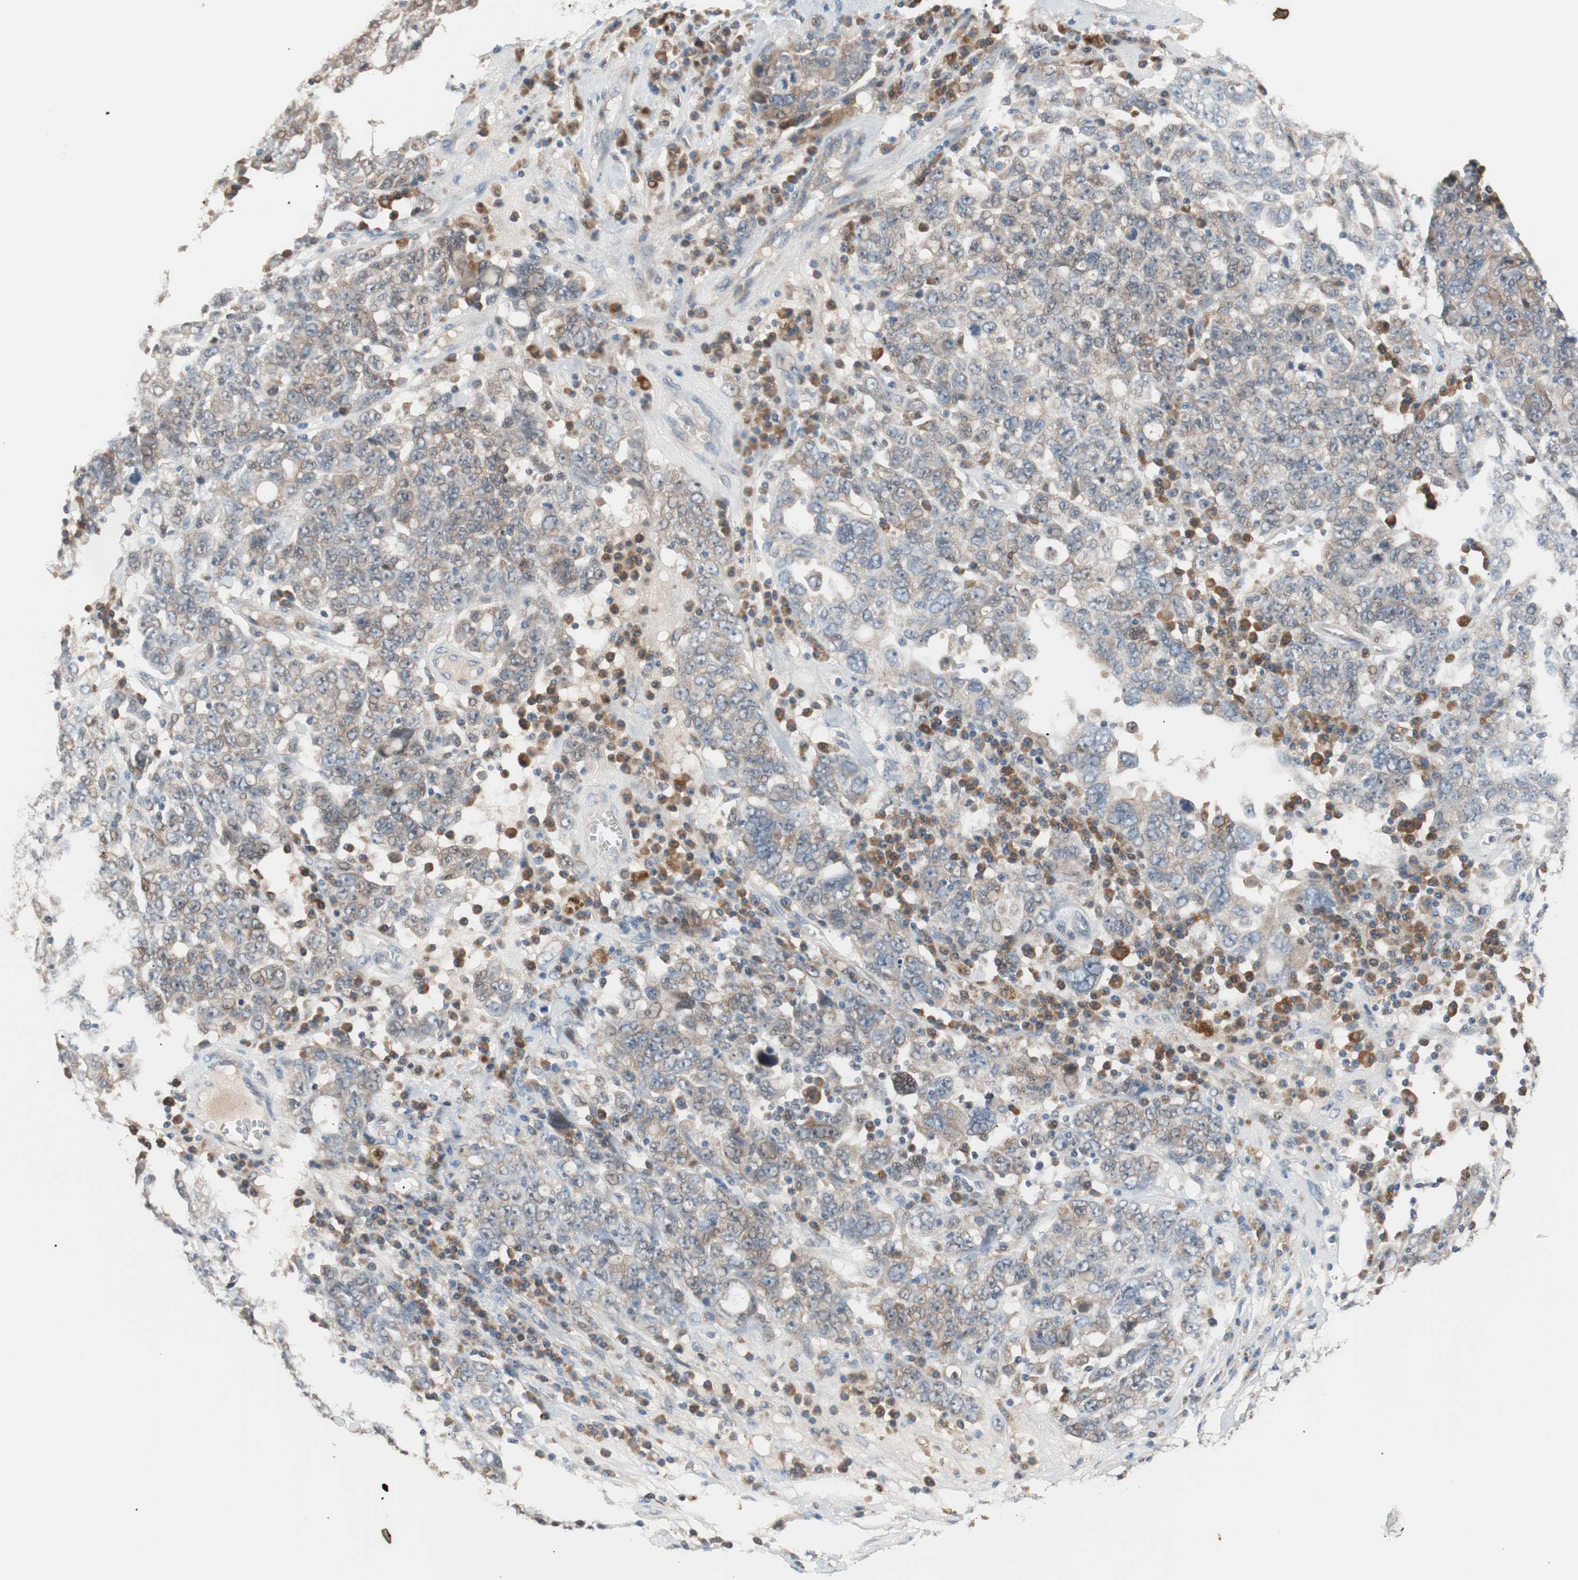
{"staining": {"intensity": "weak", "quantity": "25%-75%", "location": "cytoplasmic/membranous"}, "tissue": "ovarian cancer", "cell_type": "Tumor cells", "image_type": "cancer", "snomed": [{"axis": "morphology", "description": "Carcinoma, endometroid"}, {"axis": "topography", "description": "Ovary"}], "caption": "Immunohistochemical staining of ovarian endometroid carcinoma demonstrates weak cytoplasmic/membranous protein expression in approximately 25%-75% of tumor cells.", "gene": "PCK1", "patient": {"sex": "female", "age": 62}}